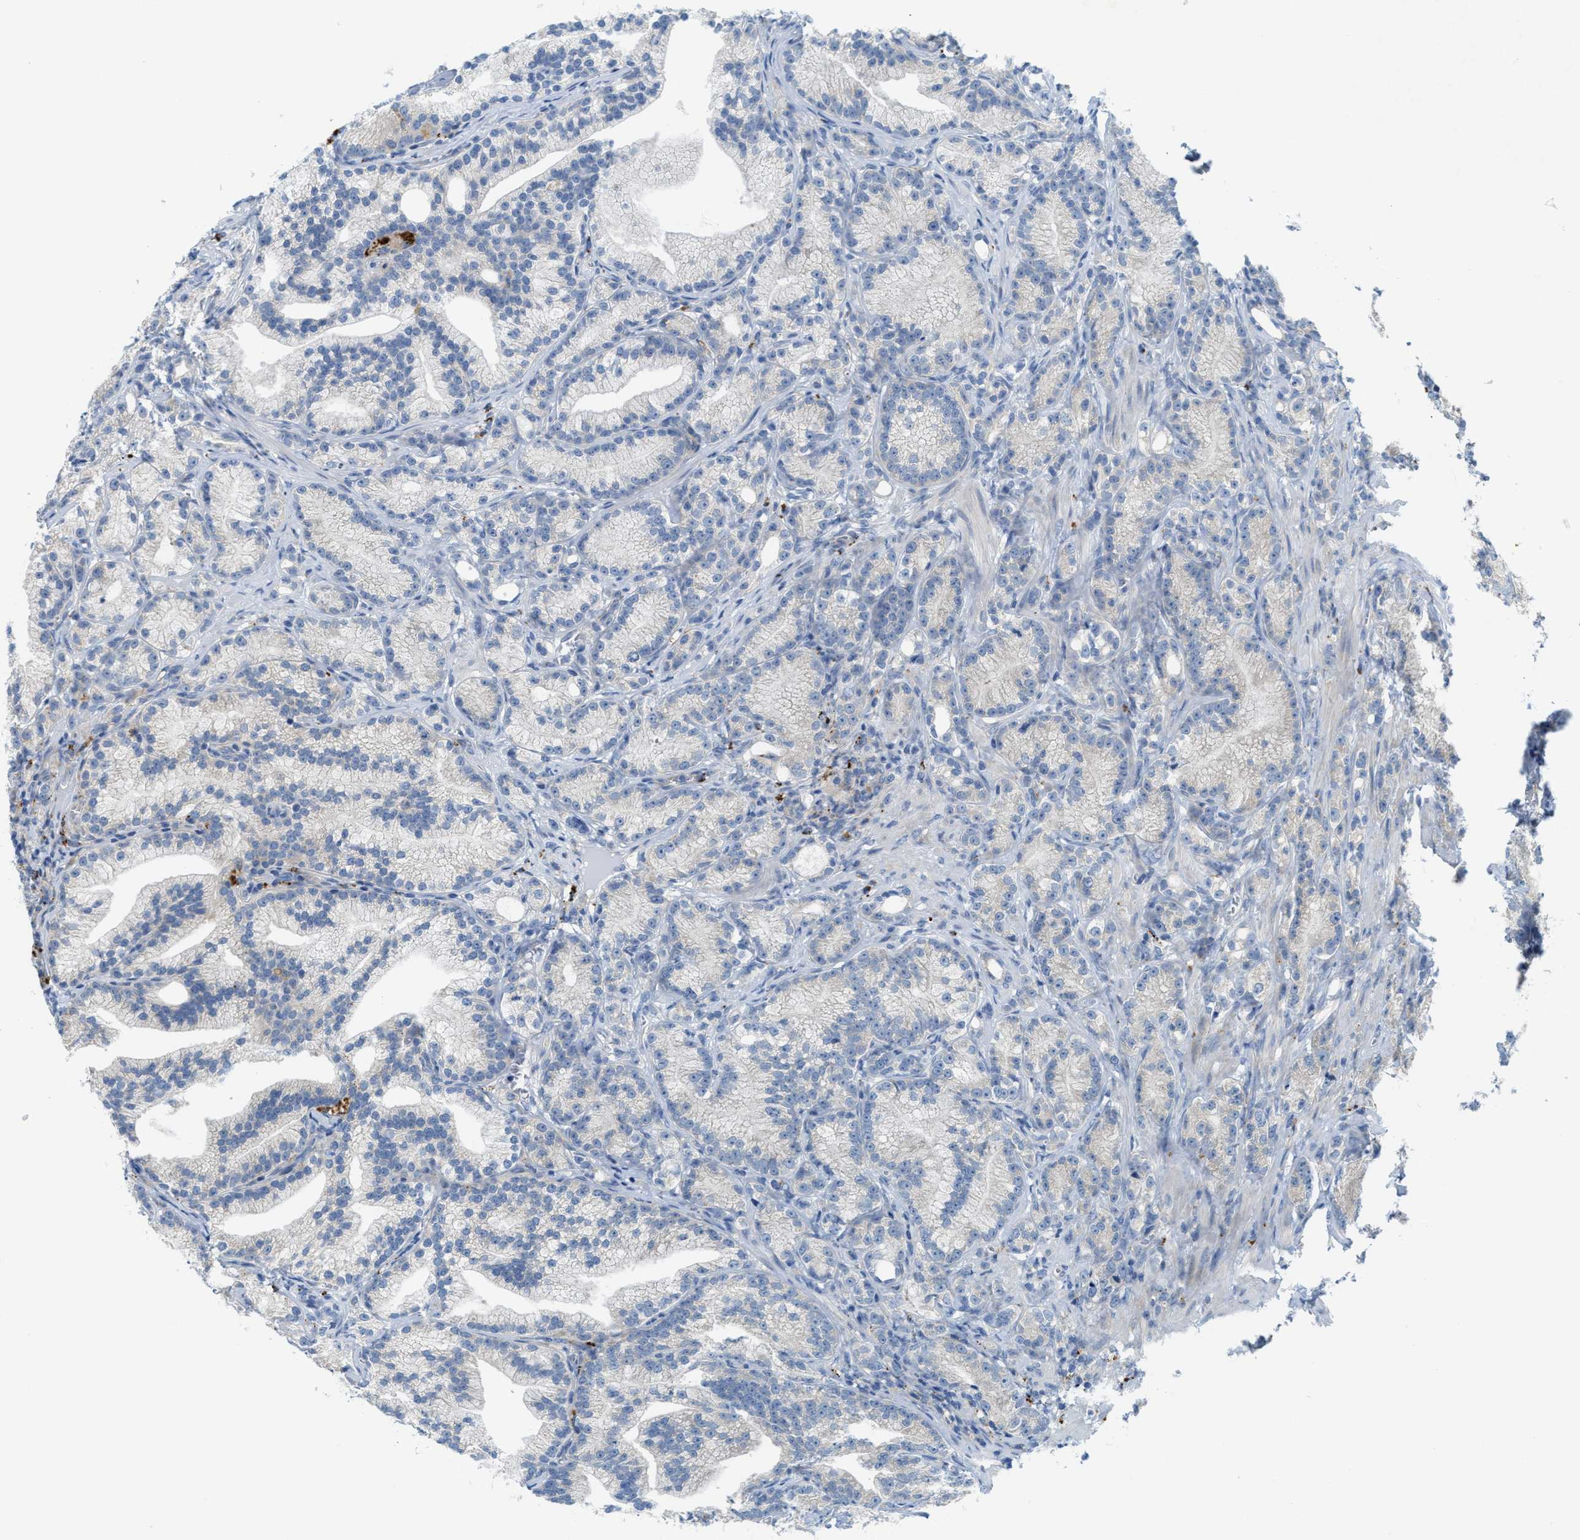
{"staining": {"intensity": "negative", "quantity": "none", "location": "none"}, "tissue": "prostate cancer", "cell_type": "Tumor cells", "image_type": "cancer", "snomed": [{"axis": "morphology", "description": "Adenocarcinoma, Low grade"}, {"axis": "topography", "description": "Prostate"}], "caption": "Prostate low-grade adenocarcinoma stained for a protein using immunohistochemistry (IHC) exhibits no expression tumor cells.", "gene": "KLHDC10", "patient": {"sex": "male", "age": 89}}